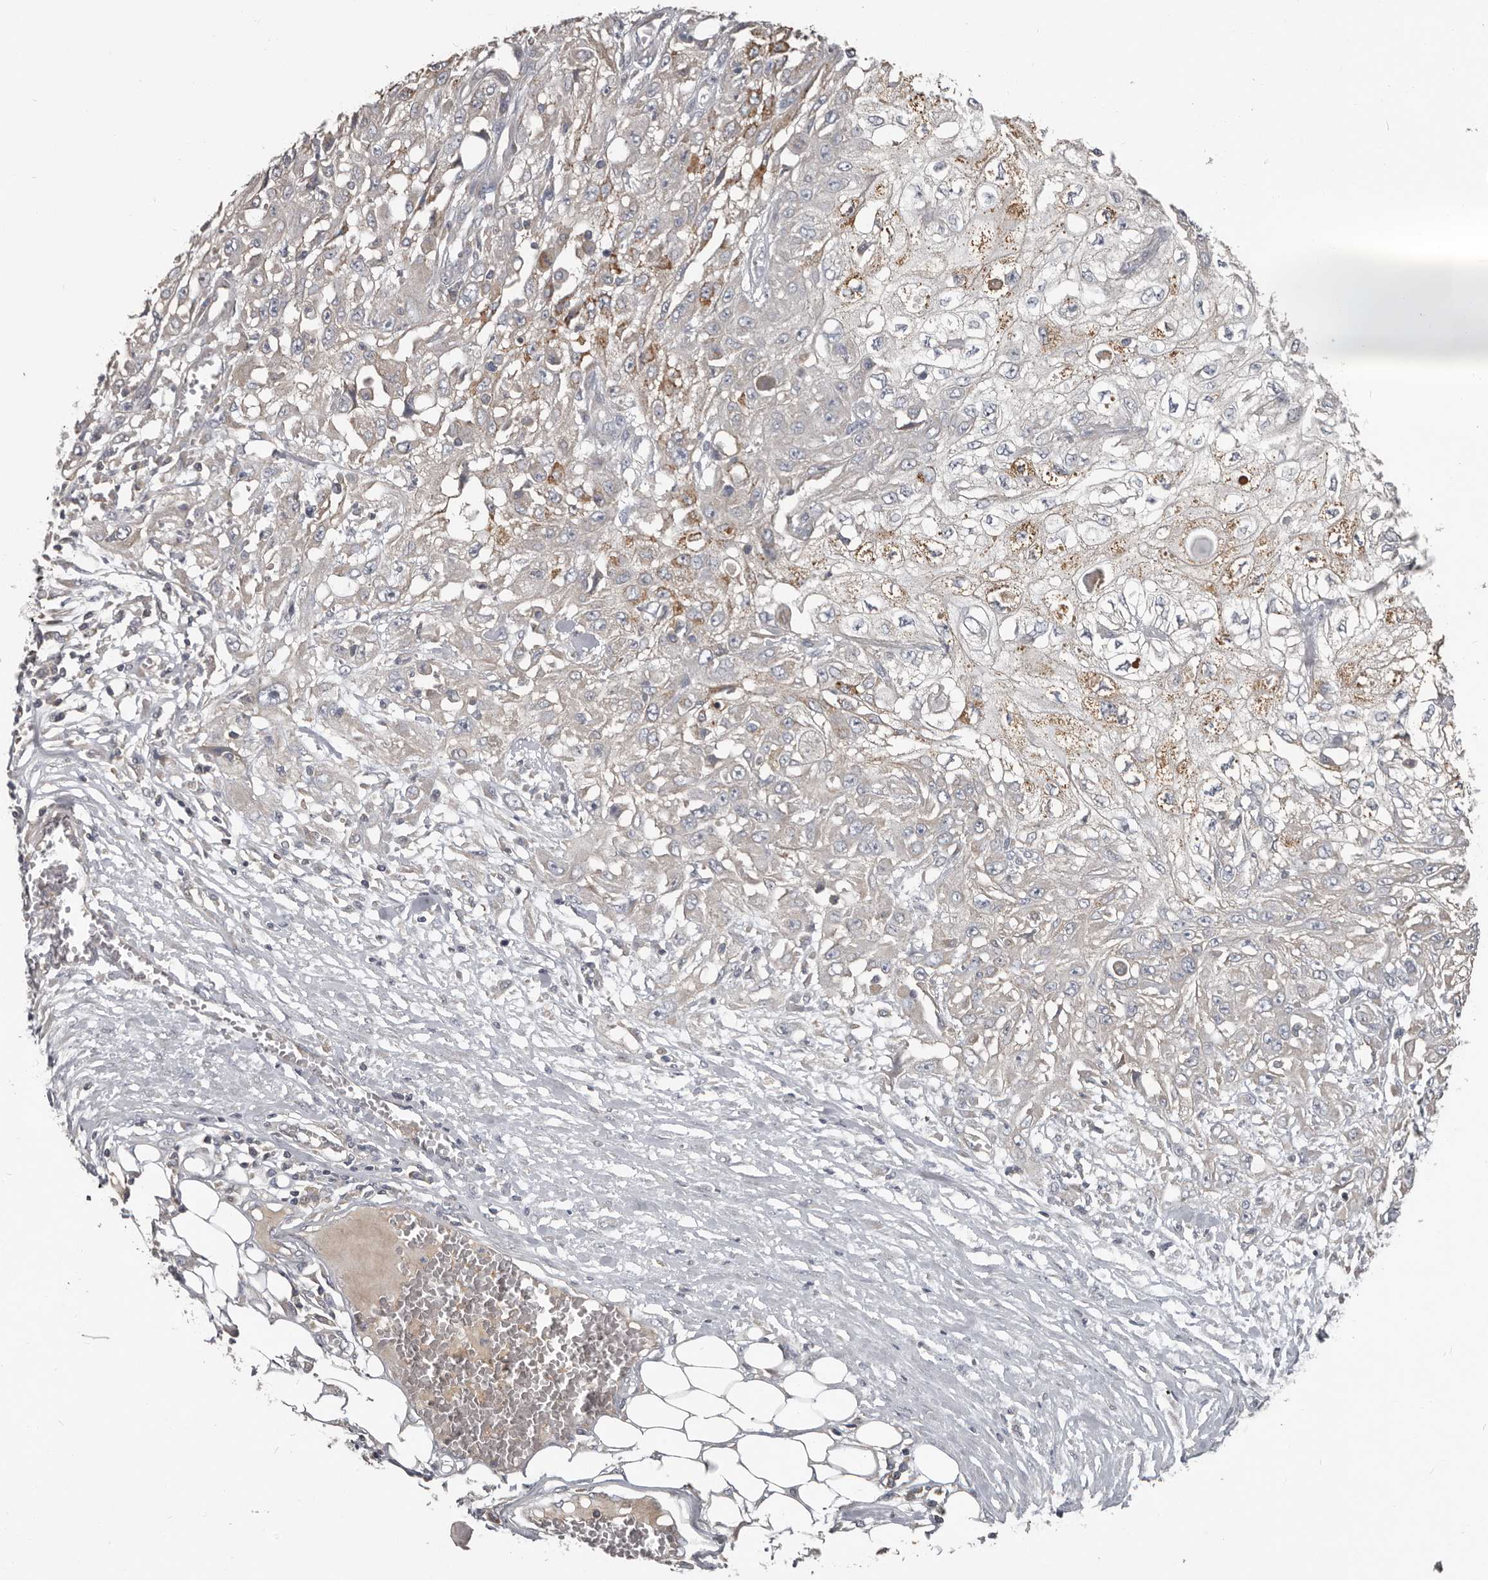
{"staining": {"intensity": "moderate", "quantity": "<25%", "location": "cytoplasmic/membranous"}, "tissue": "skin cancer", "cell_type": "Tumor cells", "image_type": "cancer", "snomed": [{"axis": "morphology", "description": "Squamous cell carcinoma, NOS"}, {"axis": "morphology", "description": "Squamous cell carcinoma, metastatic, NOS"}, {"axis": "topography", "description": "Skin"}, {"axis": "topography", "description": "Lymph node"}], "caption": "Immunohistochemistry of metastatic squamous cell carcinoma (skin) displays low levels of moderate cytoplasmic/membranous staining in approximately <25% of tumor cells. Nuclei are stained in blue.", "gene": "CA6", "patient": {"sex": "male", "age": 75}}